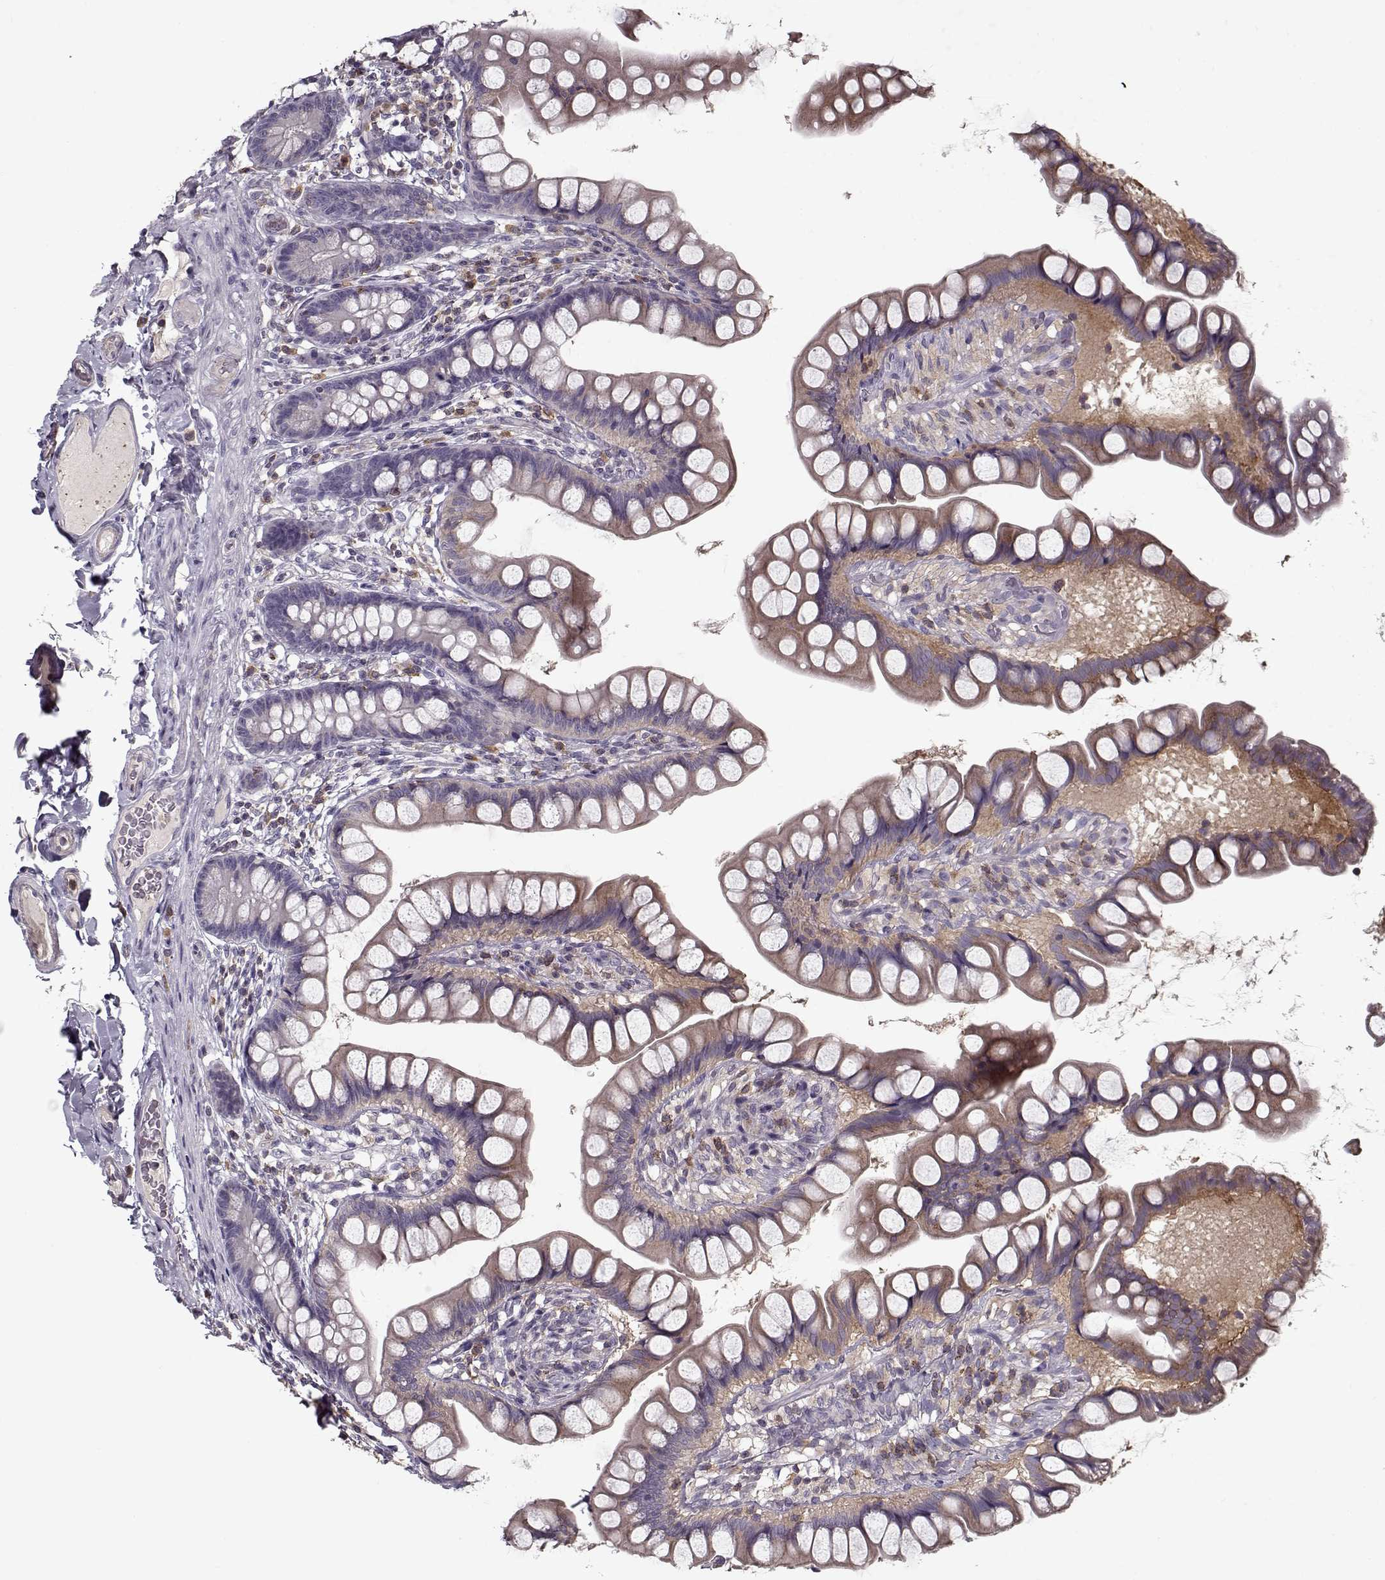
{"staining": {"intensity": "weak", "quantity": "25%-75%", "location": "cytoplasmic/membranous"}, "tissue": "small intestine", "cell_type": "Glandular cells", "image_type": "normal", "snomed": [{"axis": "morphology", "description": "Normal tissue, NOS"}, {"axis": "topography", "description": "Small intestine"}], "caption": "The immunohistochemical stain labels weak cytoplasmic/membranous positivity in glandular cells of benign small intestine. (Stains: DAB in brown, nuclei in blue, Microscopy: brightfield microscopy at high magnification).", "gene": "UNC13D", "patient": {"sex": "male", "age": 70}}